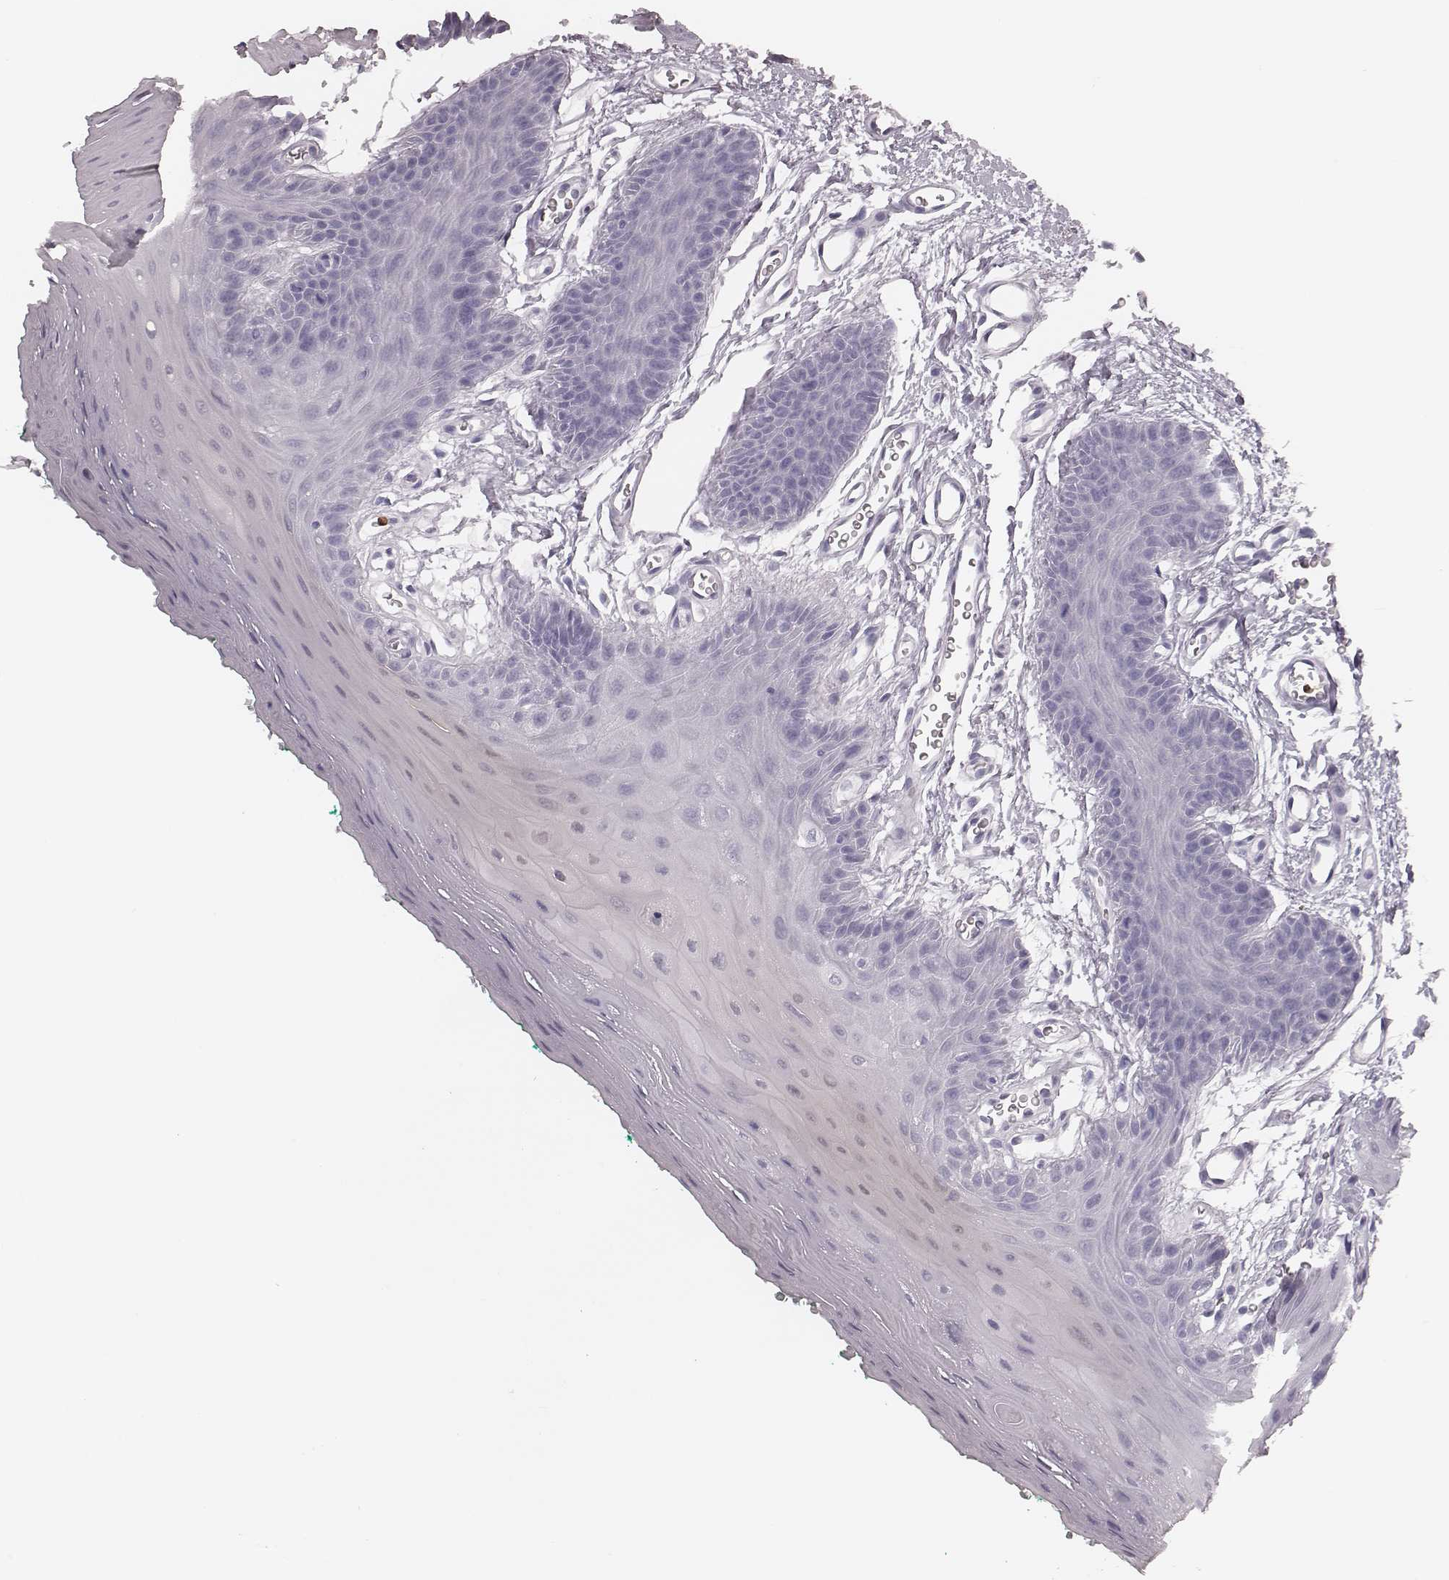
{"staining": {"intensity": "negative", "quantity": "none", "location": "none"}, "tissue": "oral mucosa", "cell_type": "Squamous epithelial cells", "image_type": "normal", "snomed": [{"axis": "morphology", "description": "Normal tissue, NOS"}, {"axis": "morphology", "description": "Squamous cell carcinoma, NOS"}, {"axis": "topography", "description": "Oral tissue"}, {"axis": "topography", "description": "Head-Neck"}], "caption": "The photomicrograph displays no staining of squamous epithelial cells in normal oral mucosa. (DAB (3,3'-diaminobenzidine) IHC visualized using brightfield microscopy, high magnification).", "gene": "ELANE", "patient": {"sex": "female", "age": 50}}